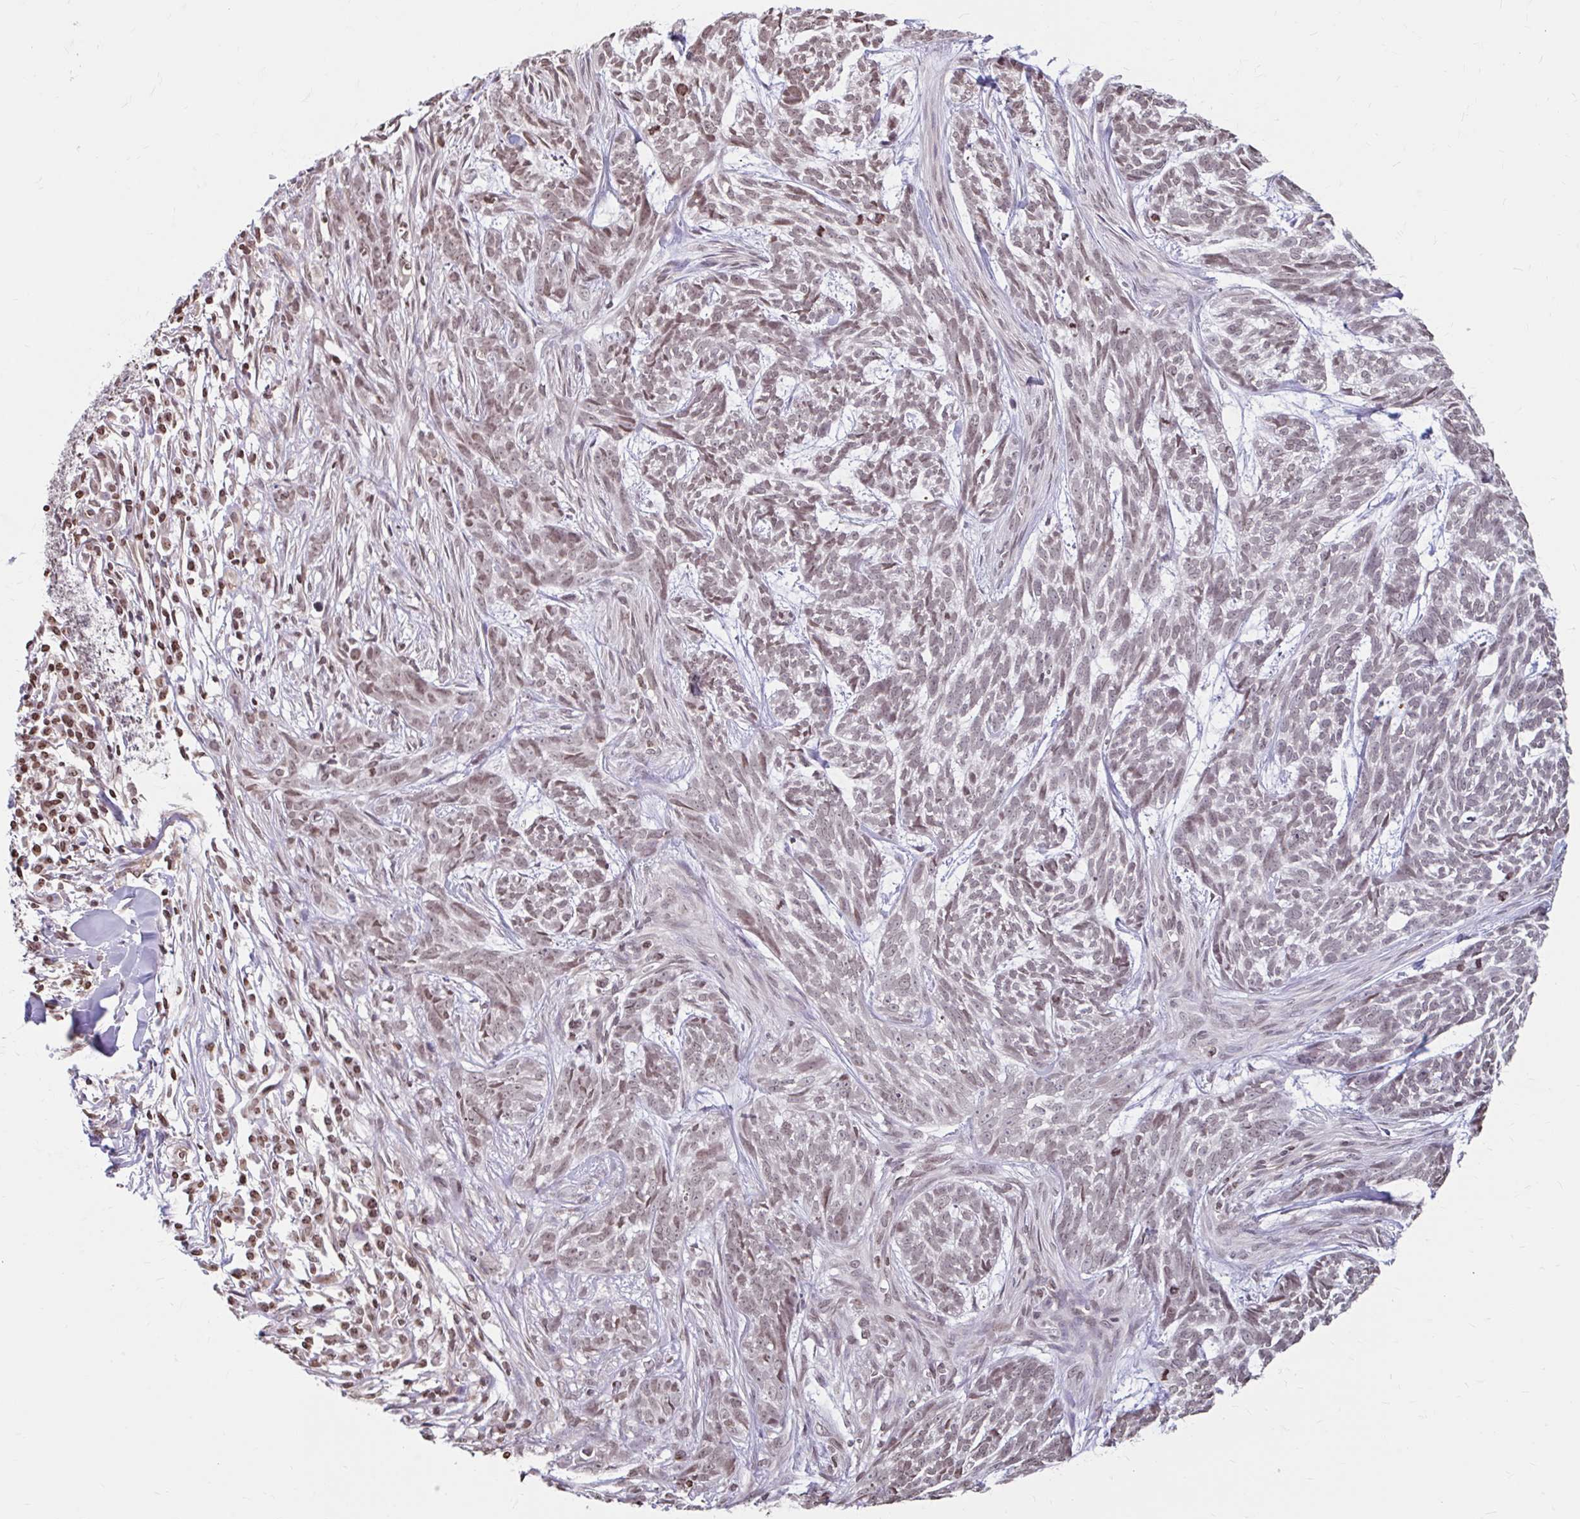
{"staining": {"intensity": "moderate", "quantity": "25%-75%", "location": "nuclear"}, "tissue": "skin cancer", "cell_type": "Tumor cells", "image_type": "cancer", "snomed": [{"axis": "morphology", "description": "Basal cell carcinoma"}, {"axis": "topography", "description": "Skin"}], "caption": "This image displays immunohistochemistry staining of skin cancer (basal cell carcinoma), with medium moderate nuclear staining in about 25%-75% of tumor cells.", "gene": "ORC3", "patient": {"sex": "female", "age": 93}}